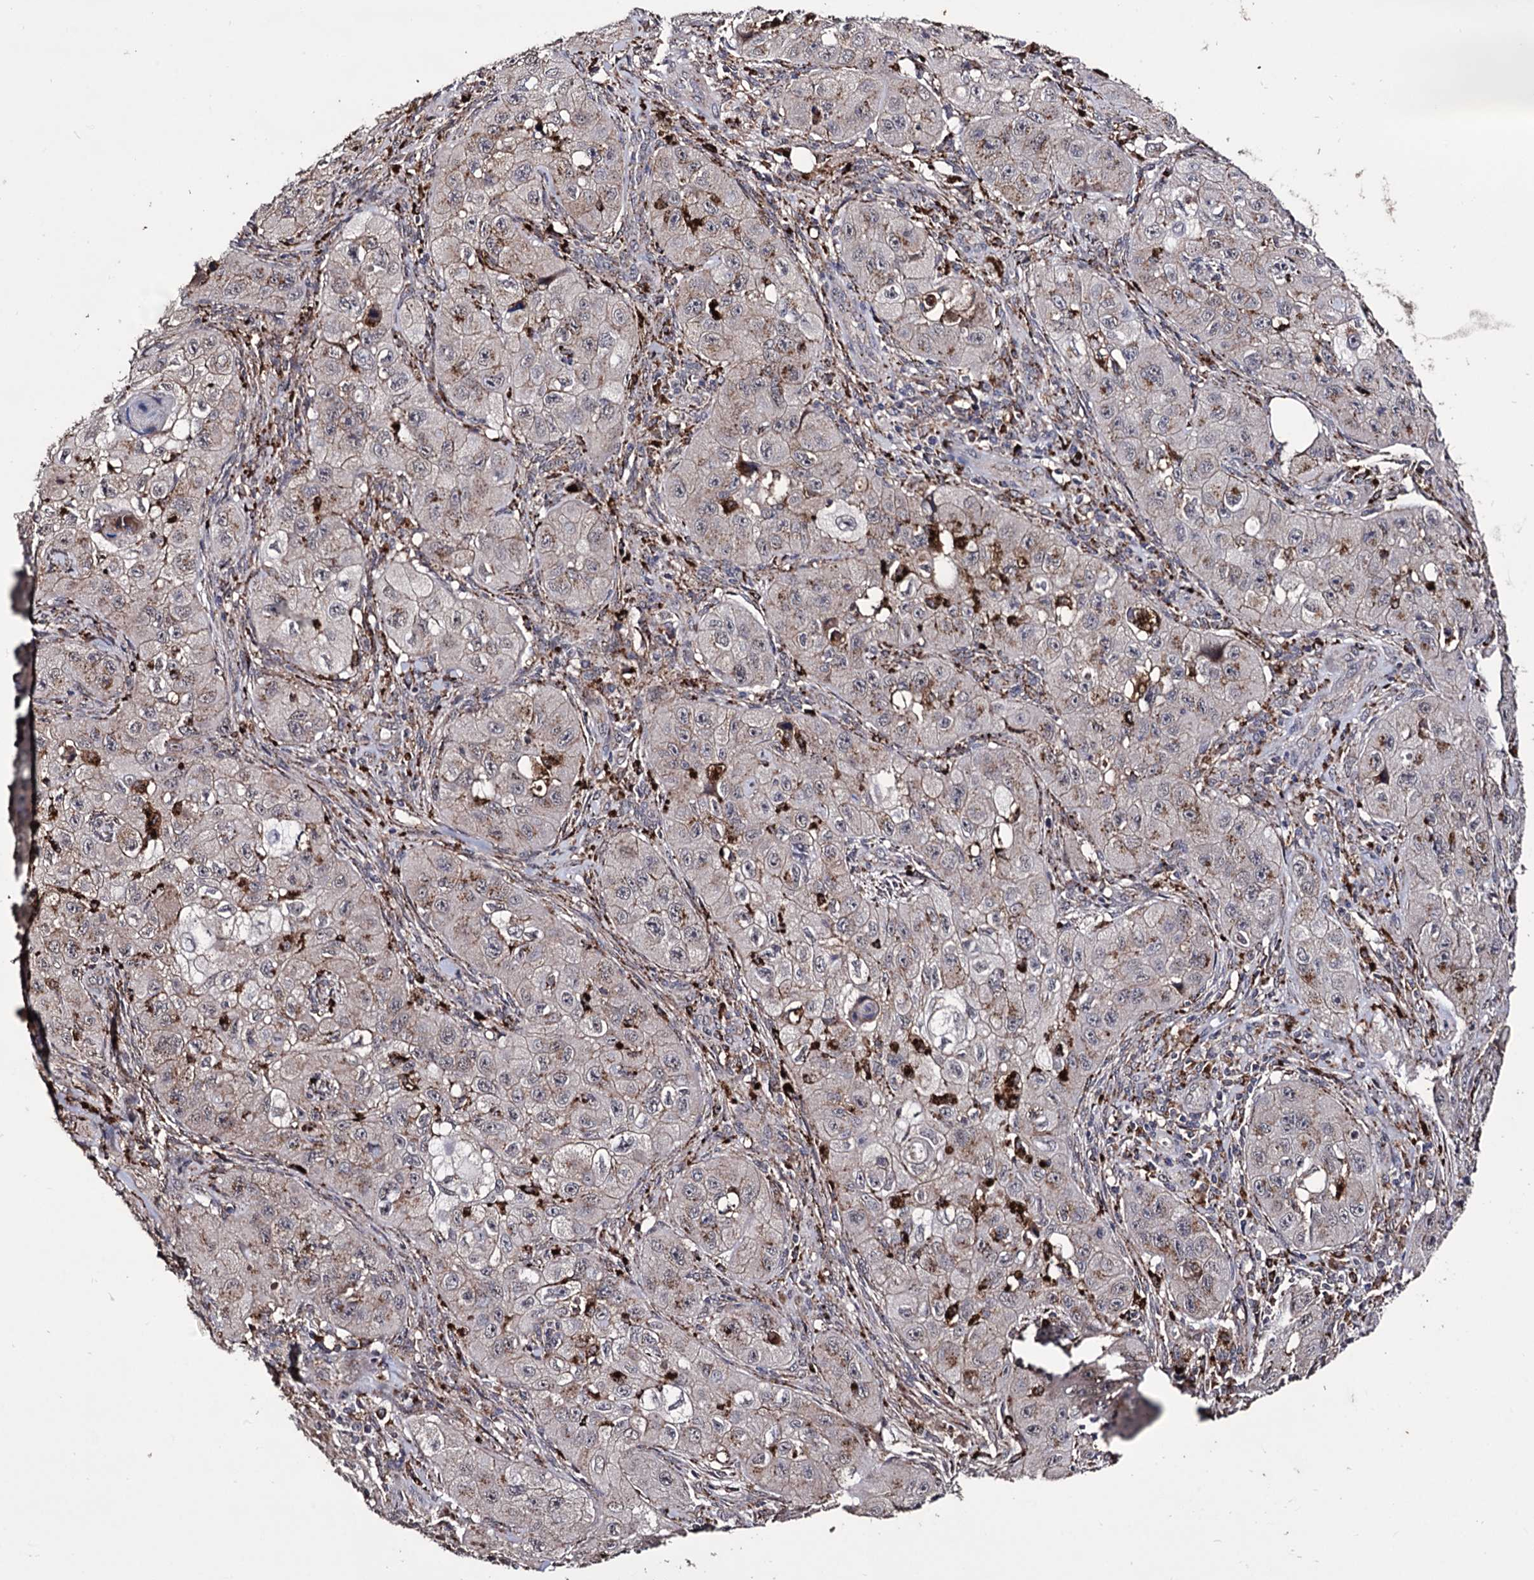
{"staining": {"intensity": "weak", "quantity": "<25%", "location": "cytoplasmic/membranous"}, "tissue": "skin cancer", "cell_type": "Tumor cells", "image_type": "cancer", "snomed": [{"axis": "morphology", "description": "Squamous cell carcinoma, NOS"}, {"axis": "topography", "description": "Skin"}, {"axis": "topography", "description": "Subcutis"}], "caption": "This is a micrograph of IHC staining of skin cancer, which shows no positivity in tumor cells.", "gene": "MICAL2", "patient": {"sex": "male", "age": 73}}